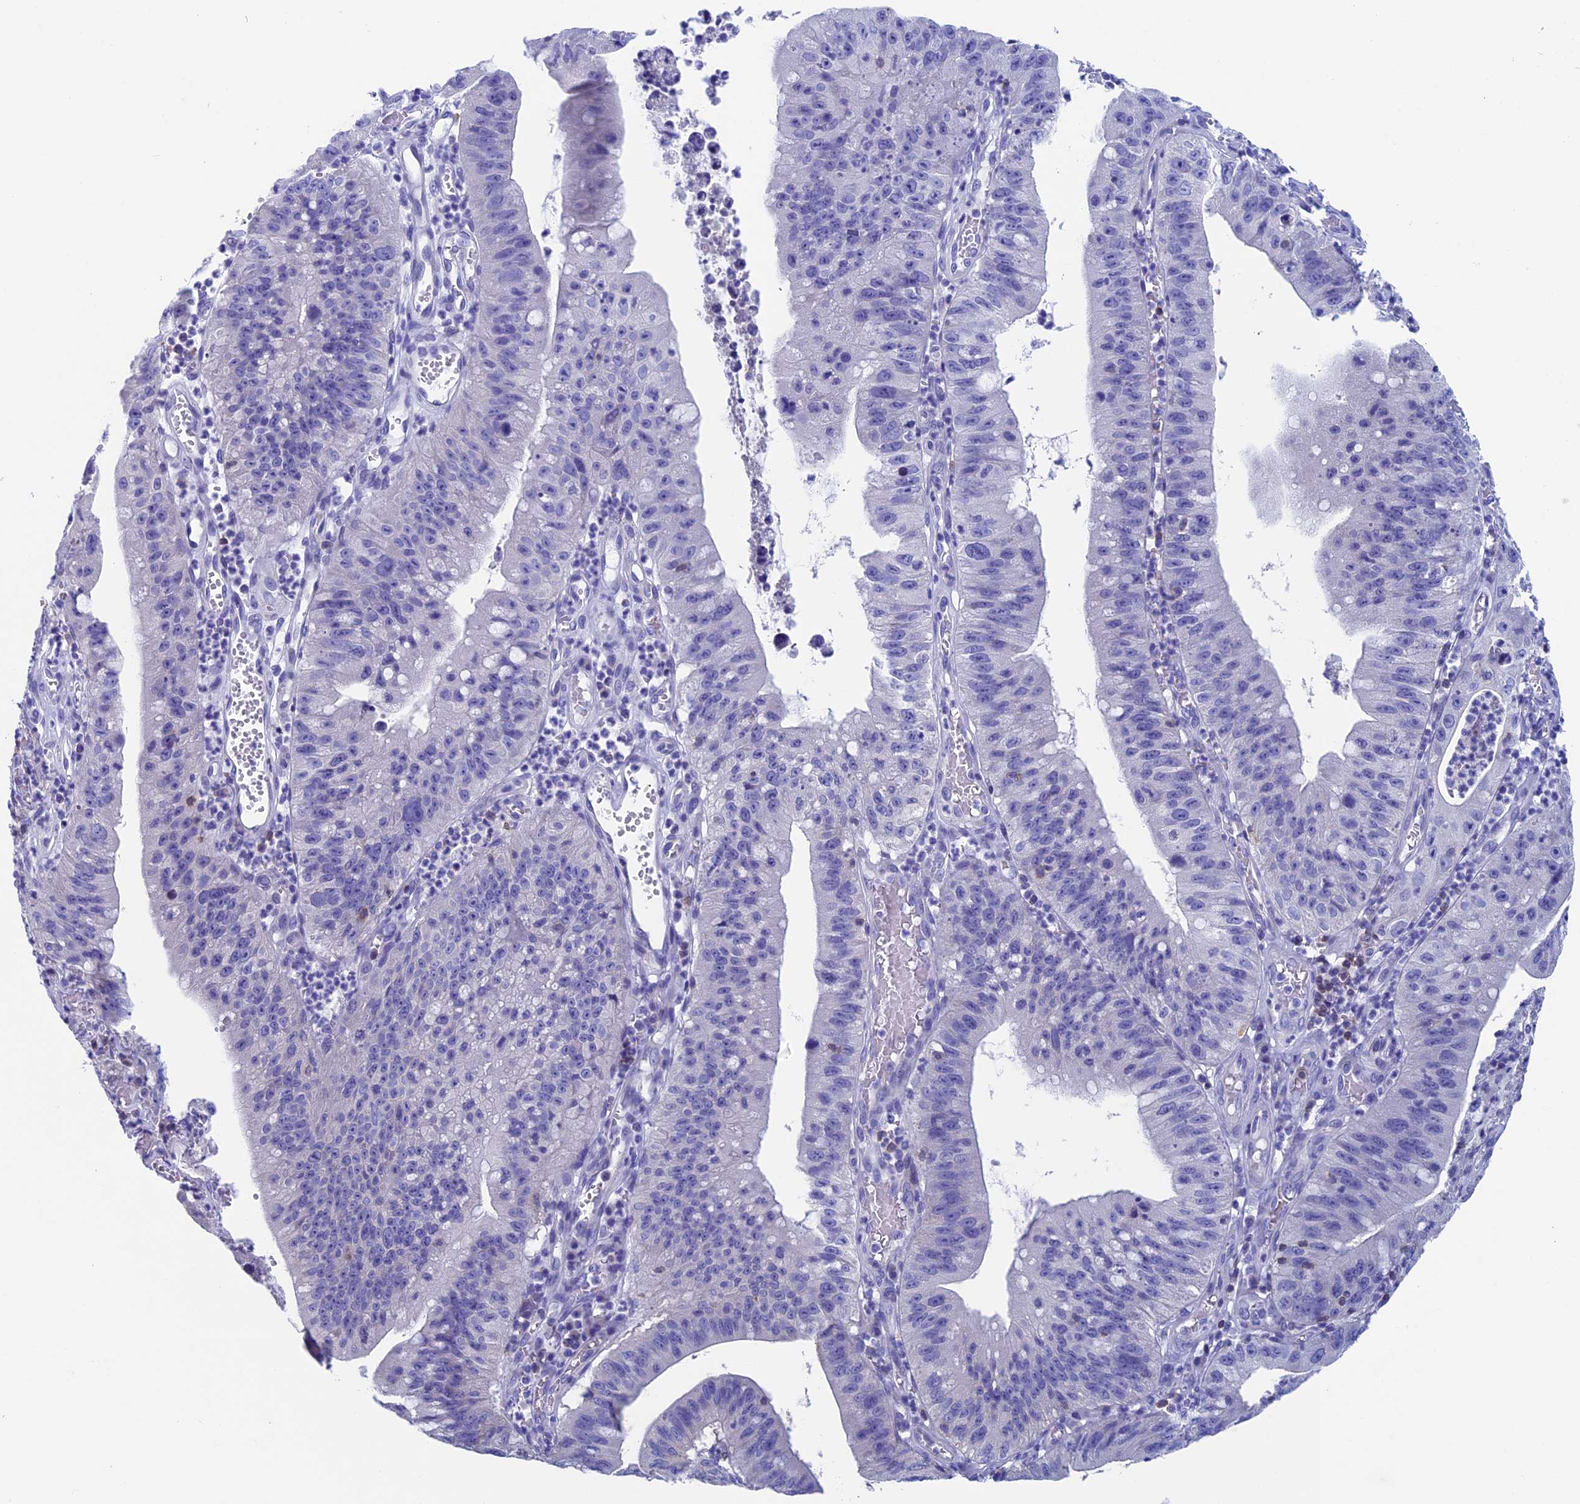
{"staining": {"intensity": "negative", "quantity": "none", "location": "none"}, "tissue": "stomach cancer", "cell_type": "Tumor cells", "image_type": "cancer", "snomed": [{"axis": "morphology", "description": "Adenocarcinoma, NOS"}, {"axis": "topography", "description": "Stomach"}], "caption": "Stomach adenocarcinoma was stained to show a protein in brown. There is no significant expression in tumor cells.", "gene": "SEPTIN1", "patient": {"sex": "male", "age": 59}}